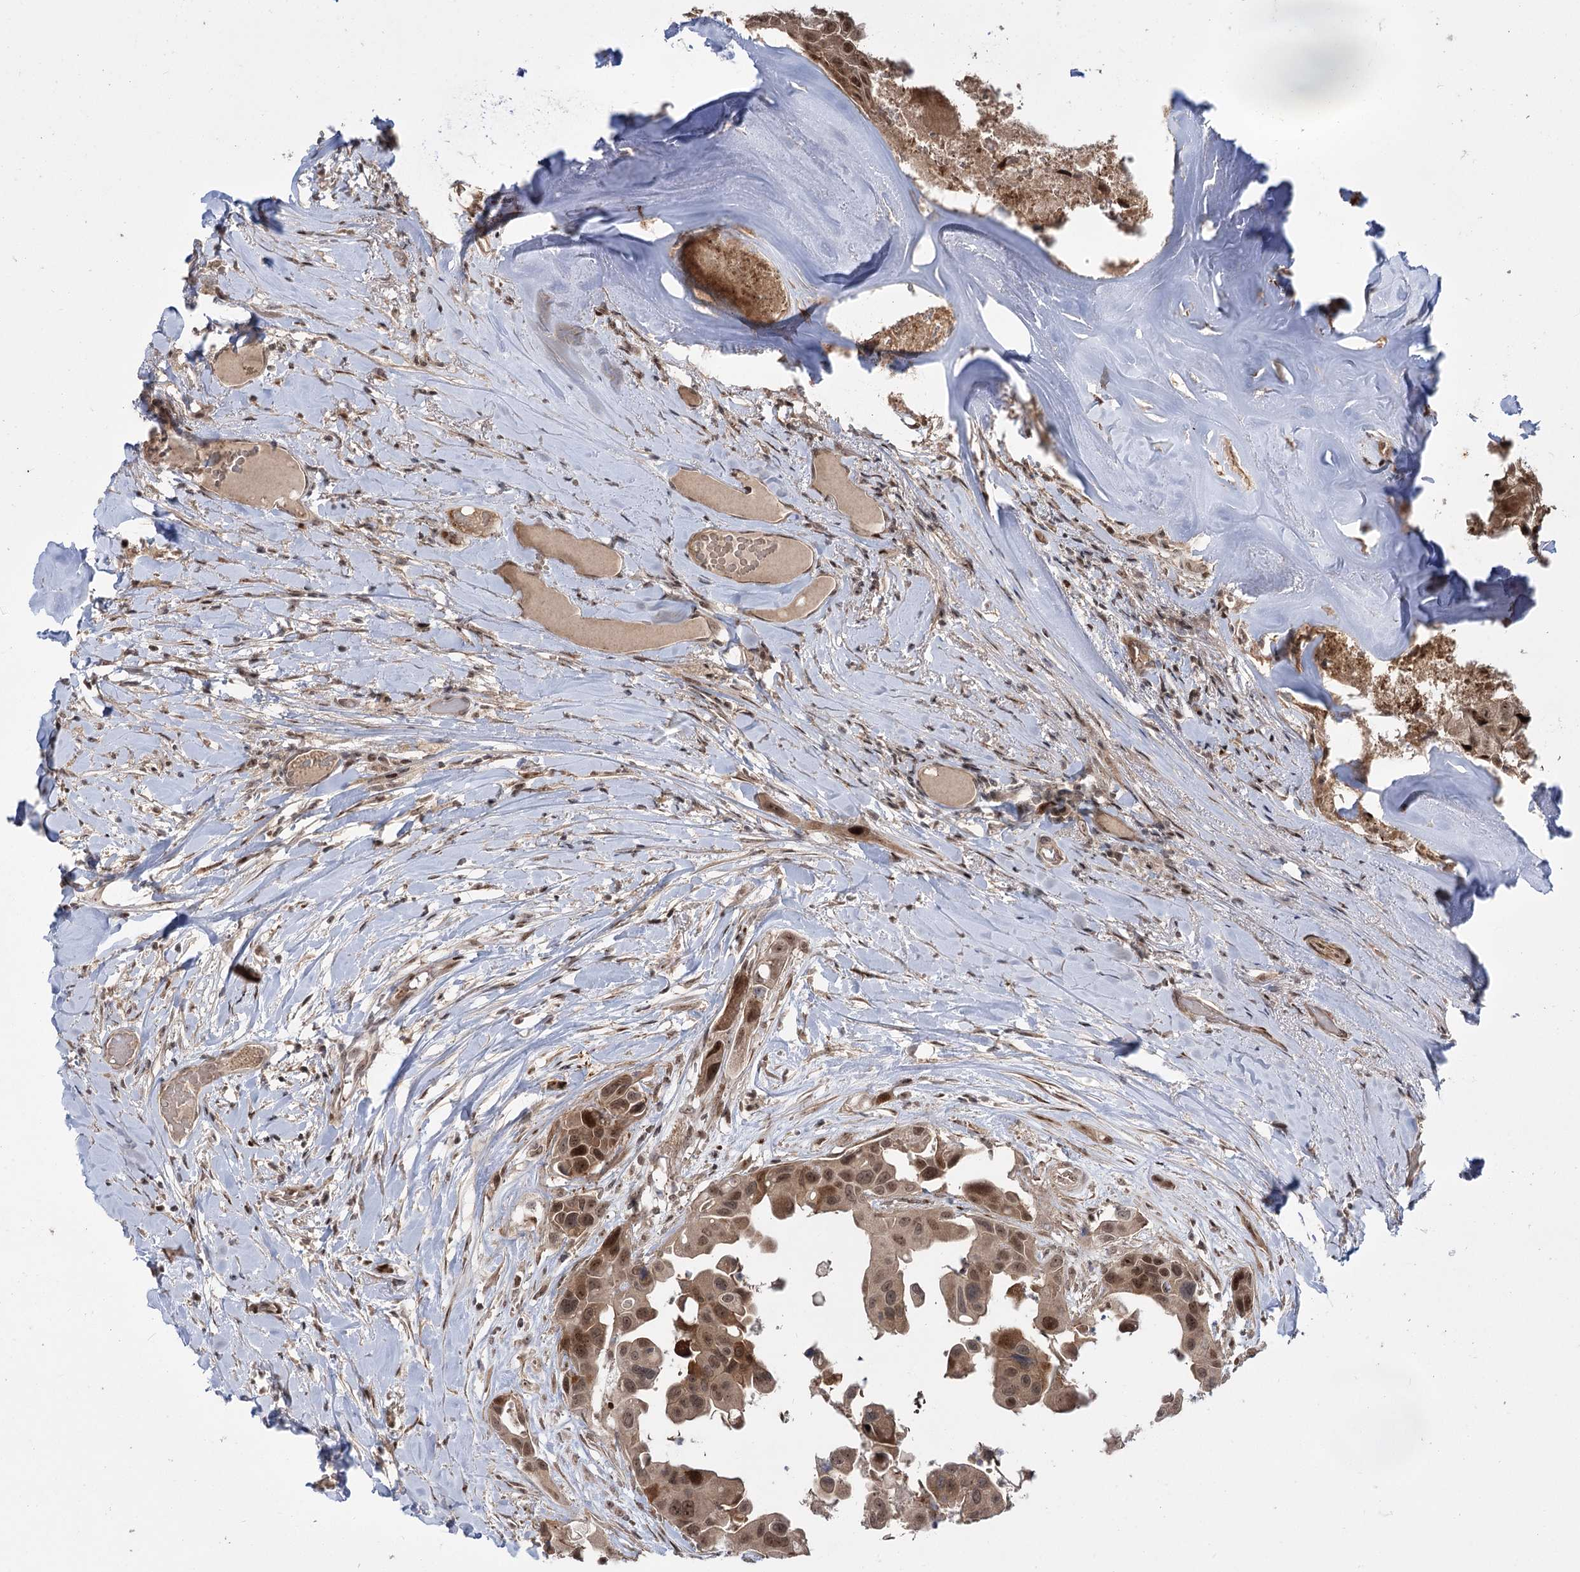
{"staining": {"intensity": "moderate", "quantity": ">75%", "location": "cytoplasmic/membranous,nuclear"}, "tissue": "head and neck cancer", "cell_type": "Tumor cells", "image_type": "cancer", "snomed": [{"axis": "morphology", "description": "Adenocarcinoma, NOS"}, {"axis": "morphology", "description": "Adenocarcinoma, metastatic, NOS"}, {"axis": "topography", "description": "Head-Neck"}], "caption": "A high-resolution photomicrograph shows immunohistochemistry staining of head and neck cancer, which exhibits moderate cytoplasmic/membranous and nuclear expression in approximately >75% of tumor cells.", "gene": "HELQ", "patient": {"sex": "male", "age": 75}}